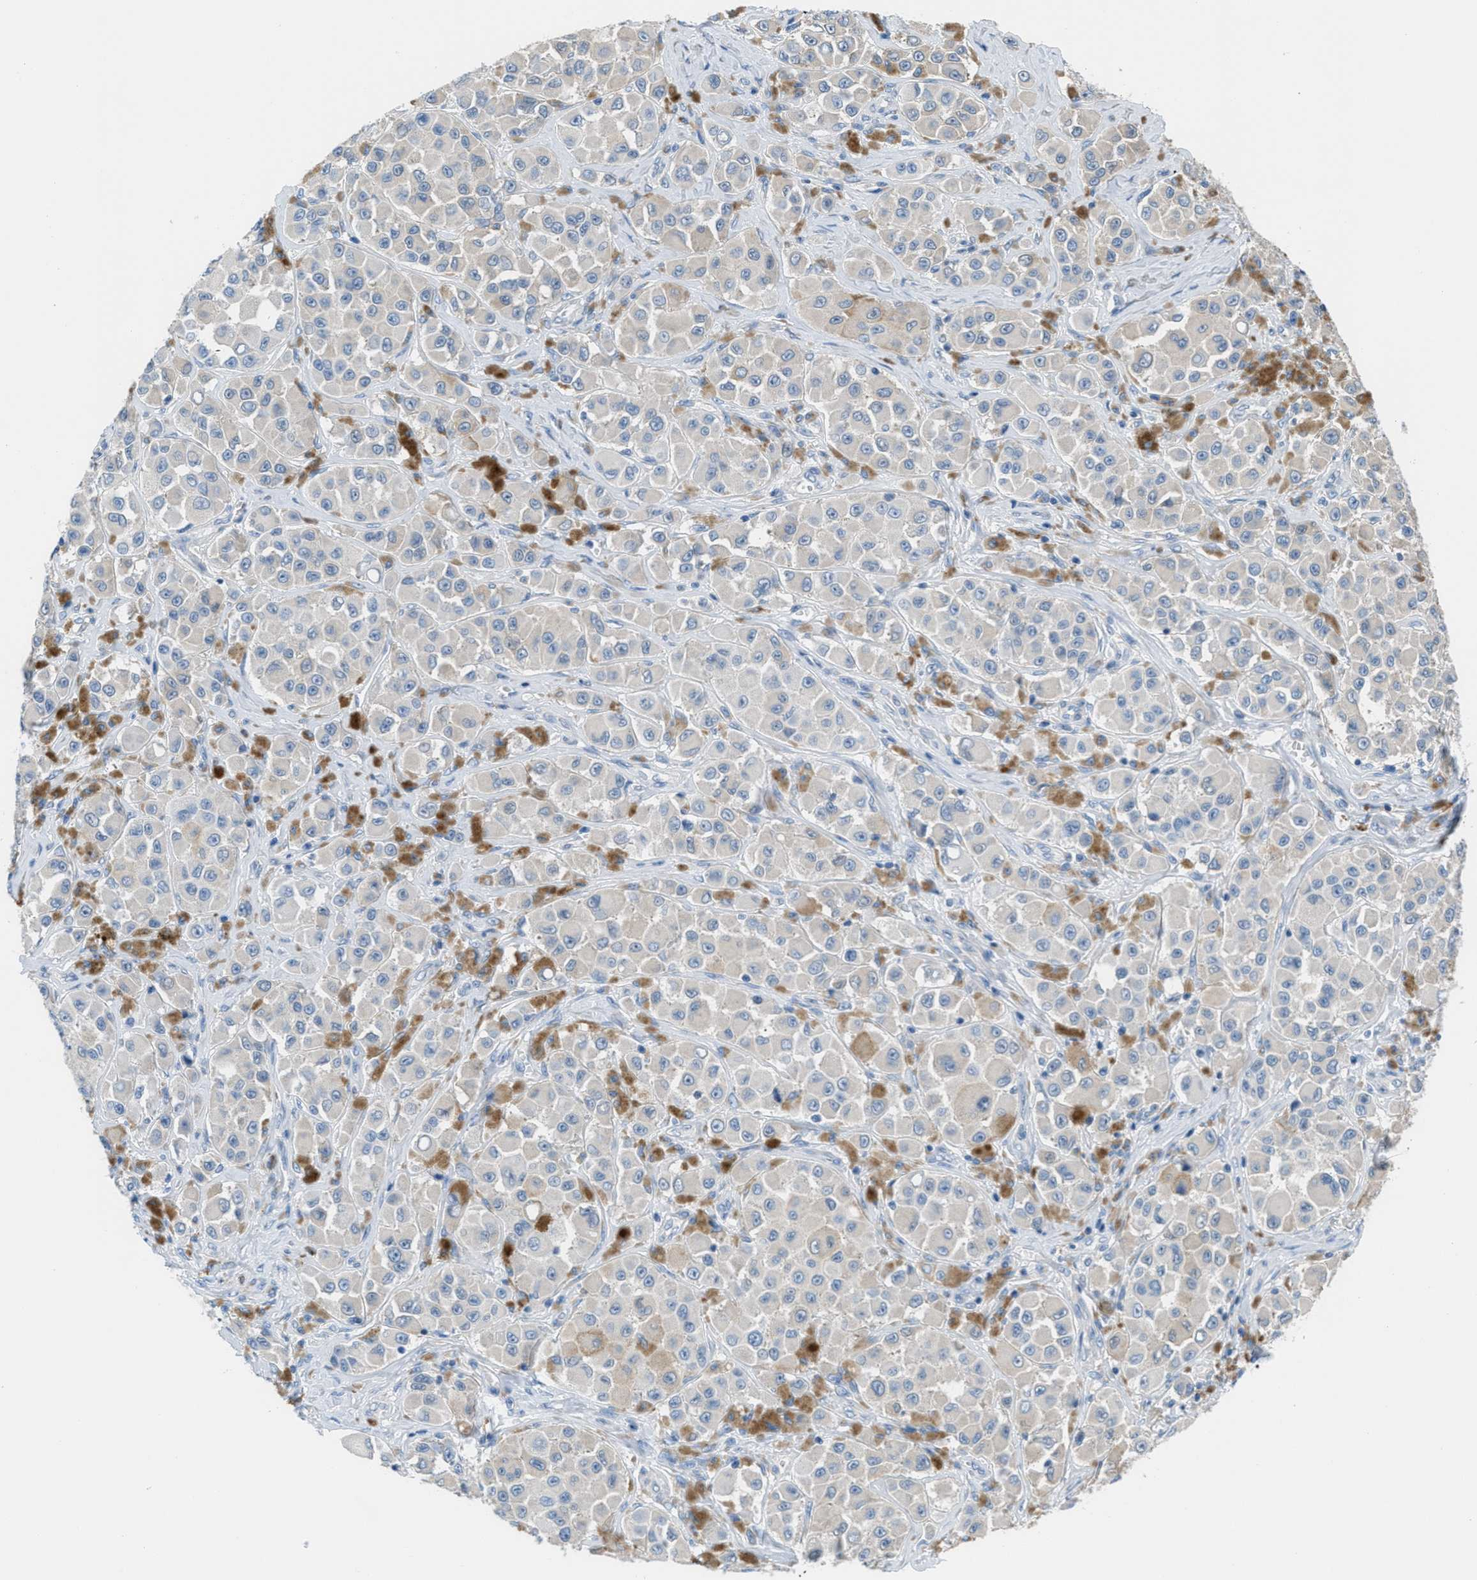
{"staining": {"intensity": "weak", "quantity": "<25%", "location": "cytoplasmic/membranous"}, "tissue": "melanoma", "cell_type": "Tumor cells", "image_type": "cancer", "snomed": [{"axis": "morphology", "description": "Malignant melanoma, NOS"}, {"axis": "topography", "description": "Skin"}], "caption": "Immunohistochemistry (IHC) image of neoplastic tissue: melanoma stained with DAB demonstrates no significant protein expression in tumor cells.", "gene": "MAPRE2", "patient": {"sex": "female", "age": 55}}